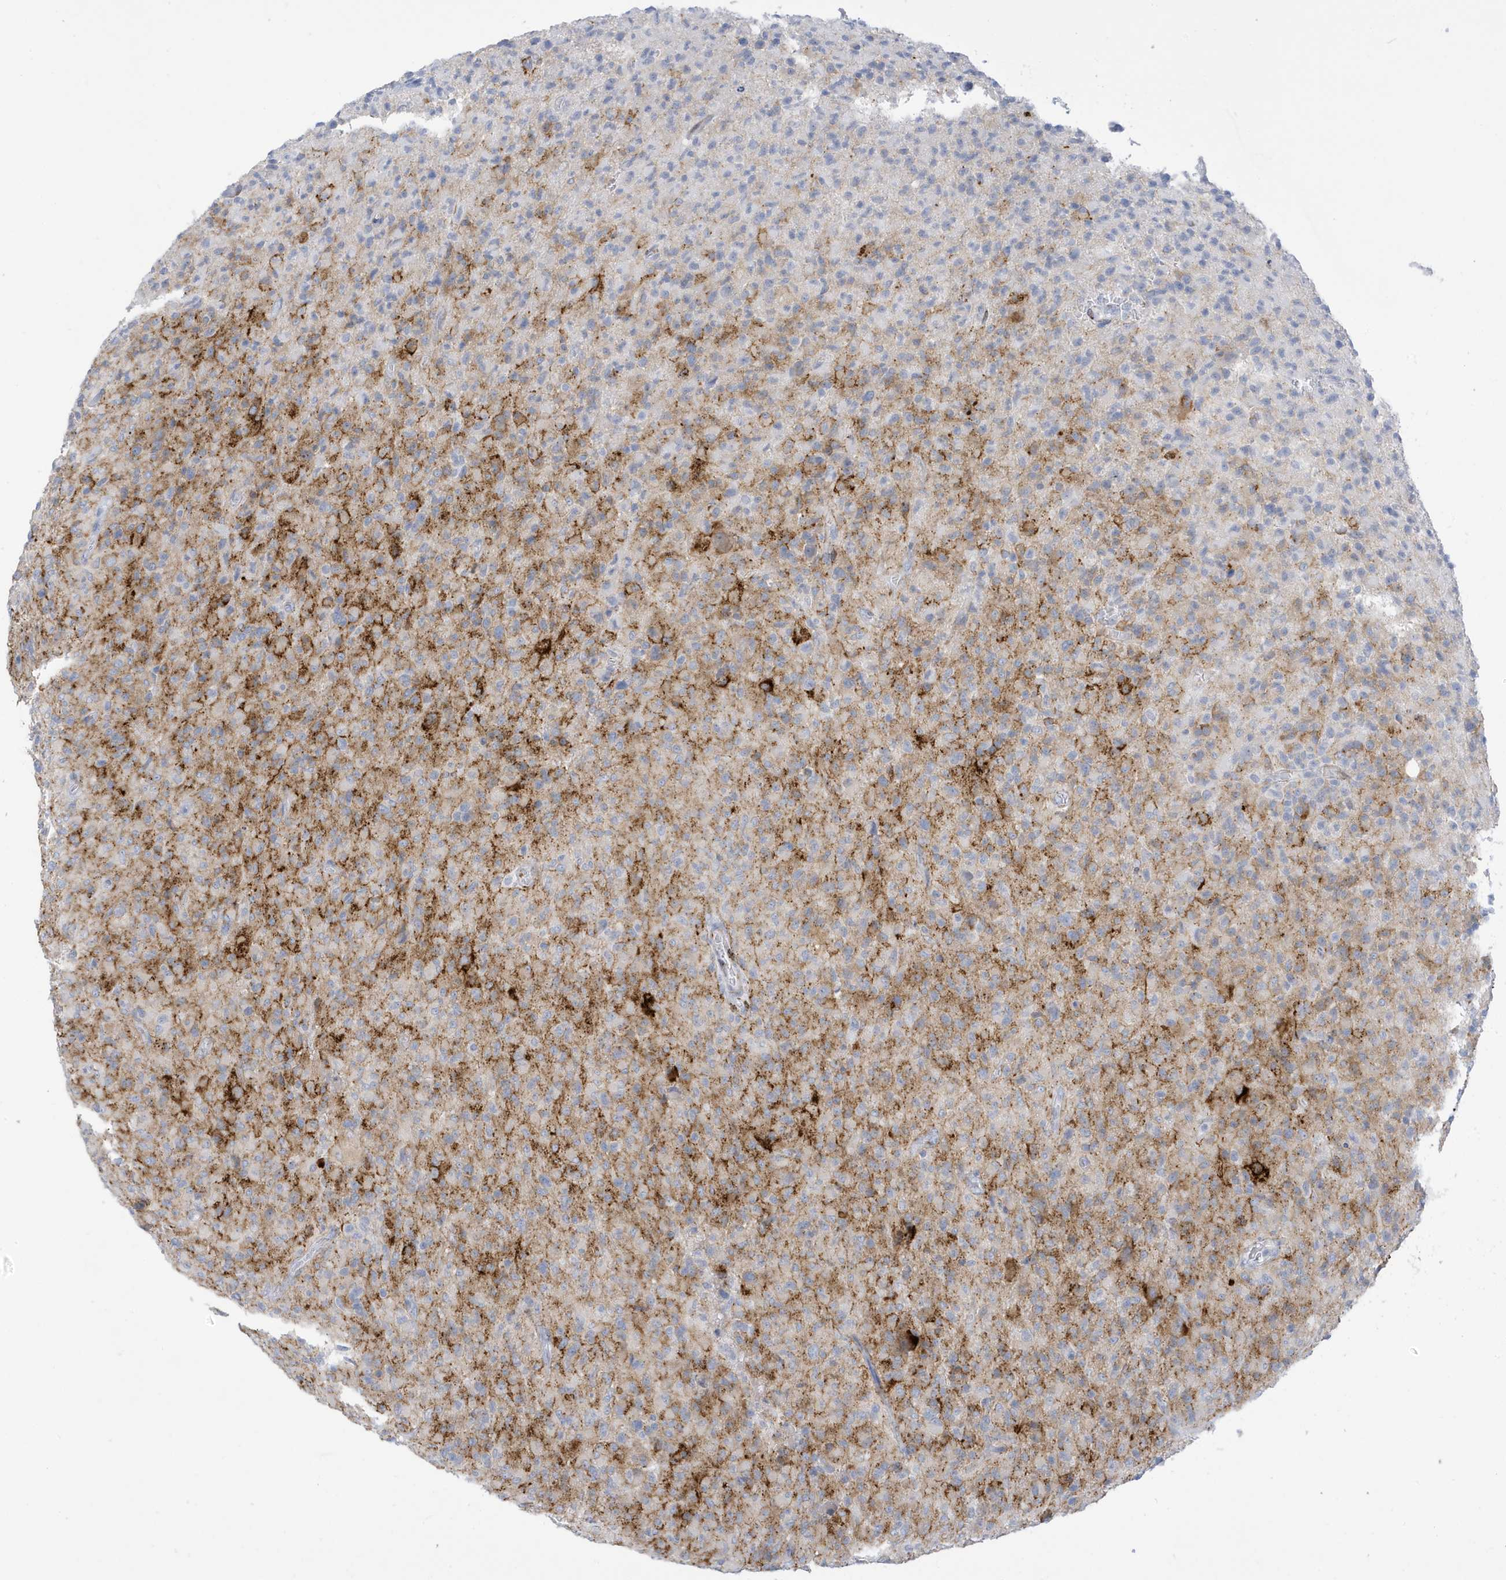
{"staining": {"intensity": "strong", "quantity": "<25%", "location": "cytoplasmic/membranous"}, "tissue": "glioma", "cell_type": "Tumor cells", "image_type": "cancer", "snomed": [{"axis": "morphology", "description": "Glioma, malignant, High grade"}, {"axis": "topography", "description": "Brain"}], "caption": "Human malignant glioma (high-grade) stained for a protein (brown) shows strong cytoplasmic/membranous positive staining in about <25% of tumor cells.", "gene": "PERM1", "patient": {"sex": "female", "age": 57}}